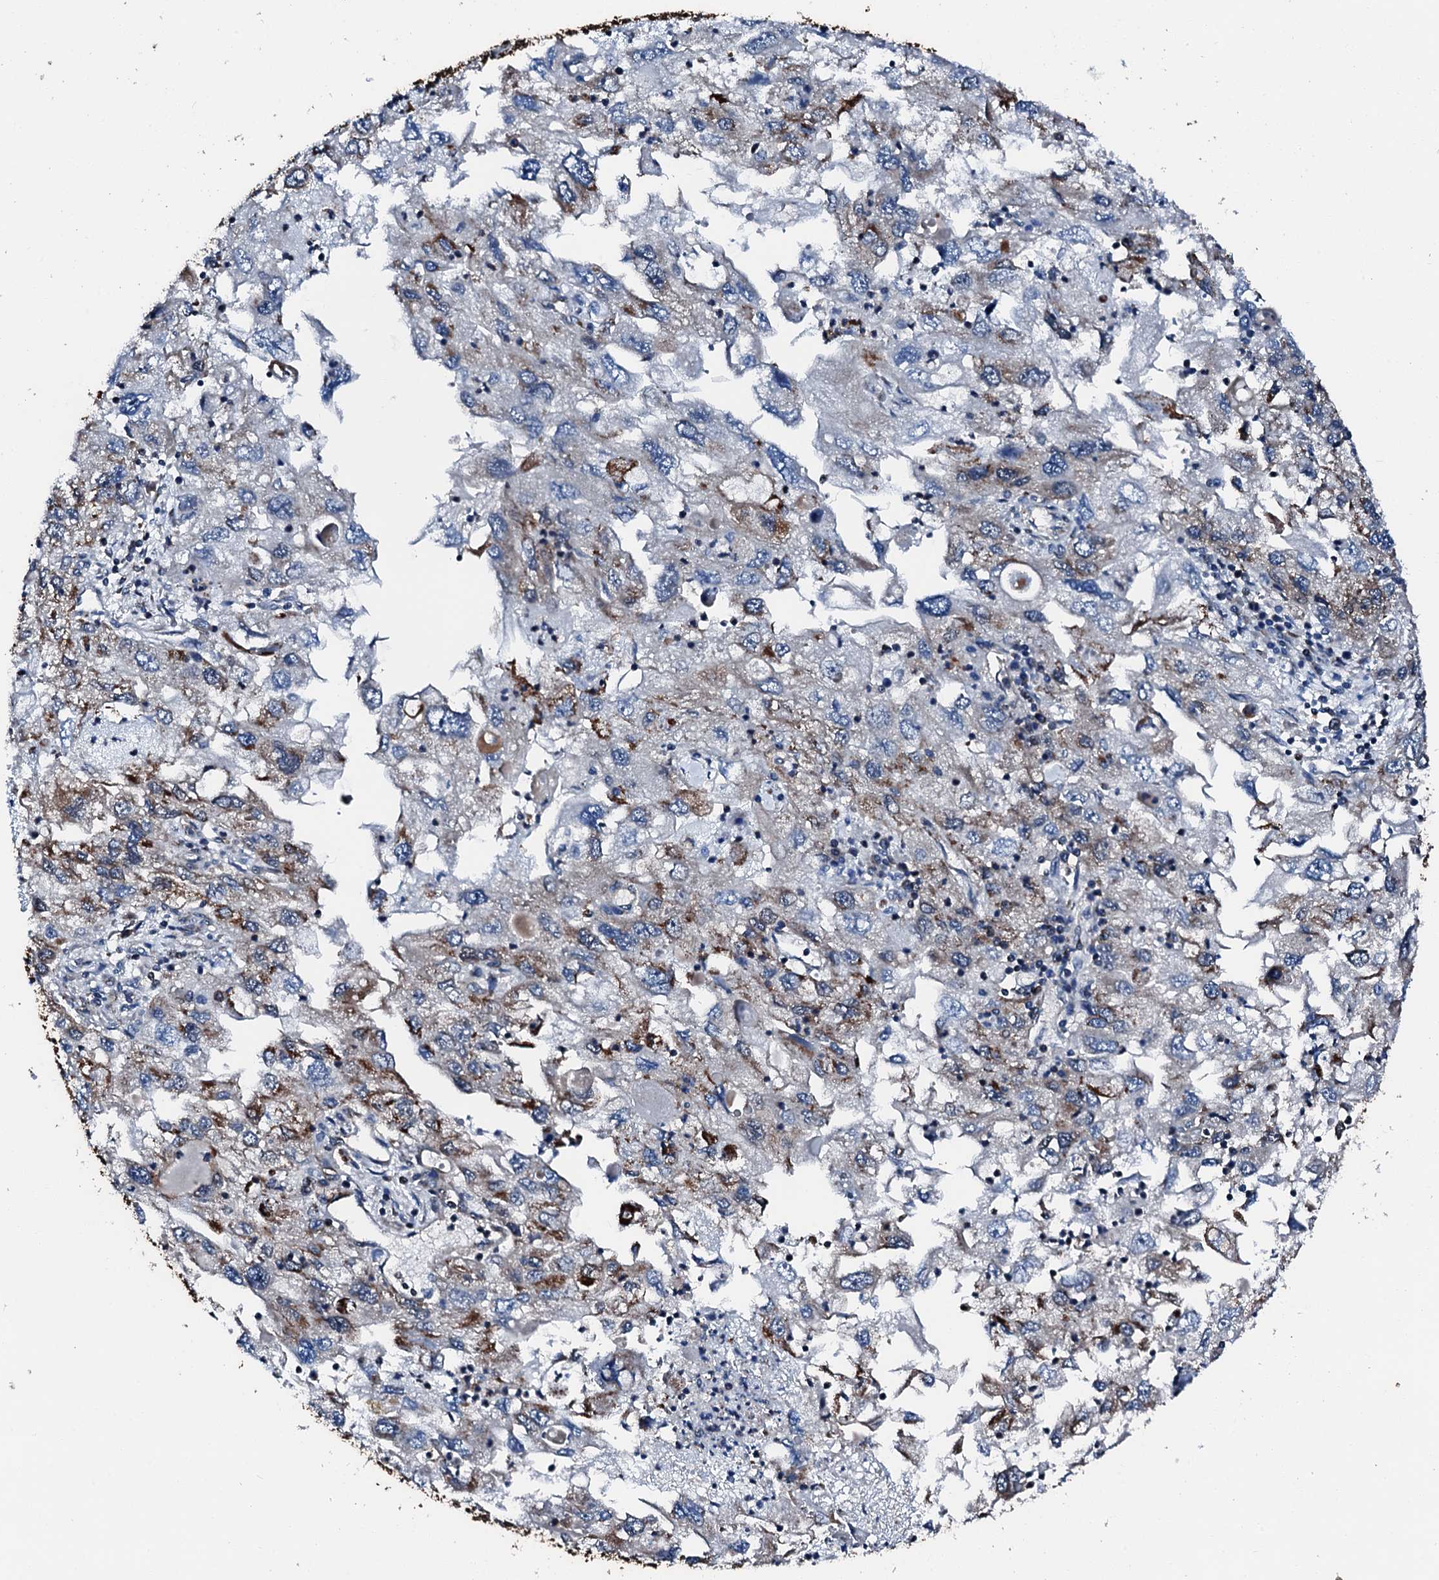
{"staining": {"intensity": "moderate", "quantity": "<25%", "location": "cytoplasmic/membranous"}, "tissue": "endometrial cancer", "cell_type": "Tumor cells", "image_type": "cancer", "snomed": [{"axis": "morphology", "description": "Adenocarcinoma, NOS"}, {"axis": "topography", "description": "Endometrium"}], "caption": "Immunohistochemical staining of human endometrial adenocarcinoma reveals moderate cytoplasmic/membranous protein staining in approximately <25% of tumor cells.", "gene": "HADH", "patient": {"sex": "female", "age": 49}}